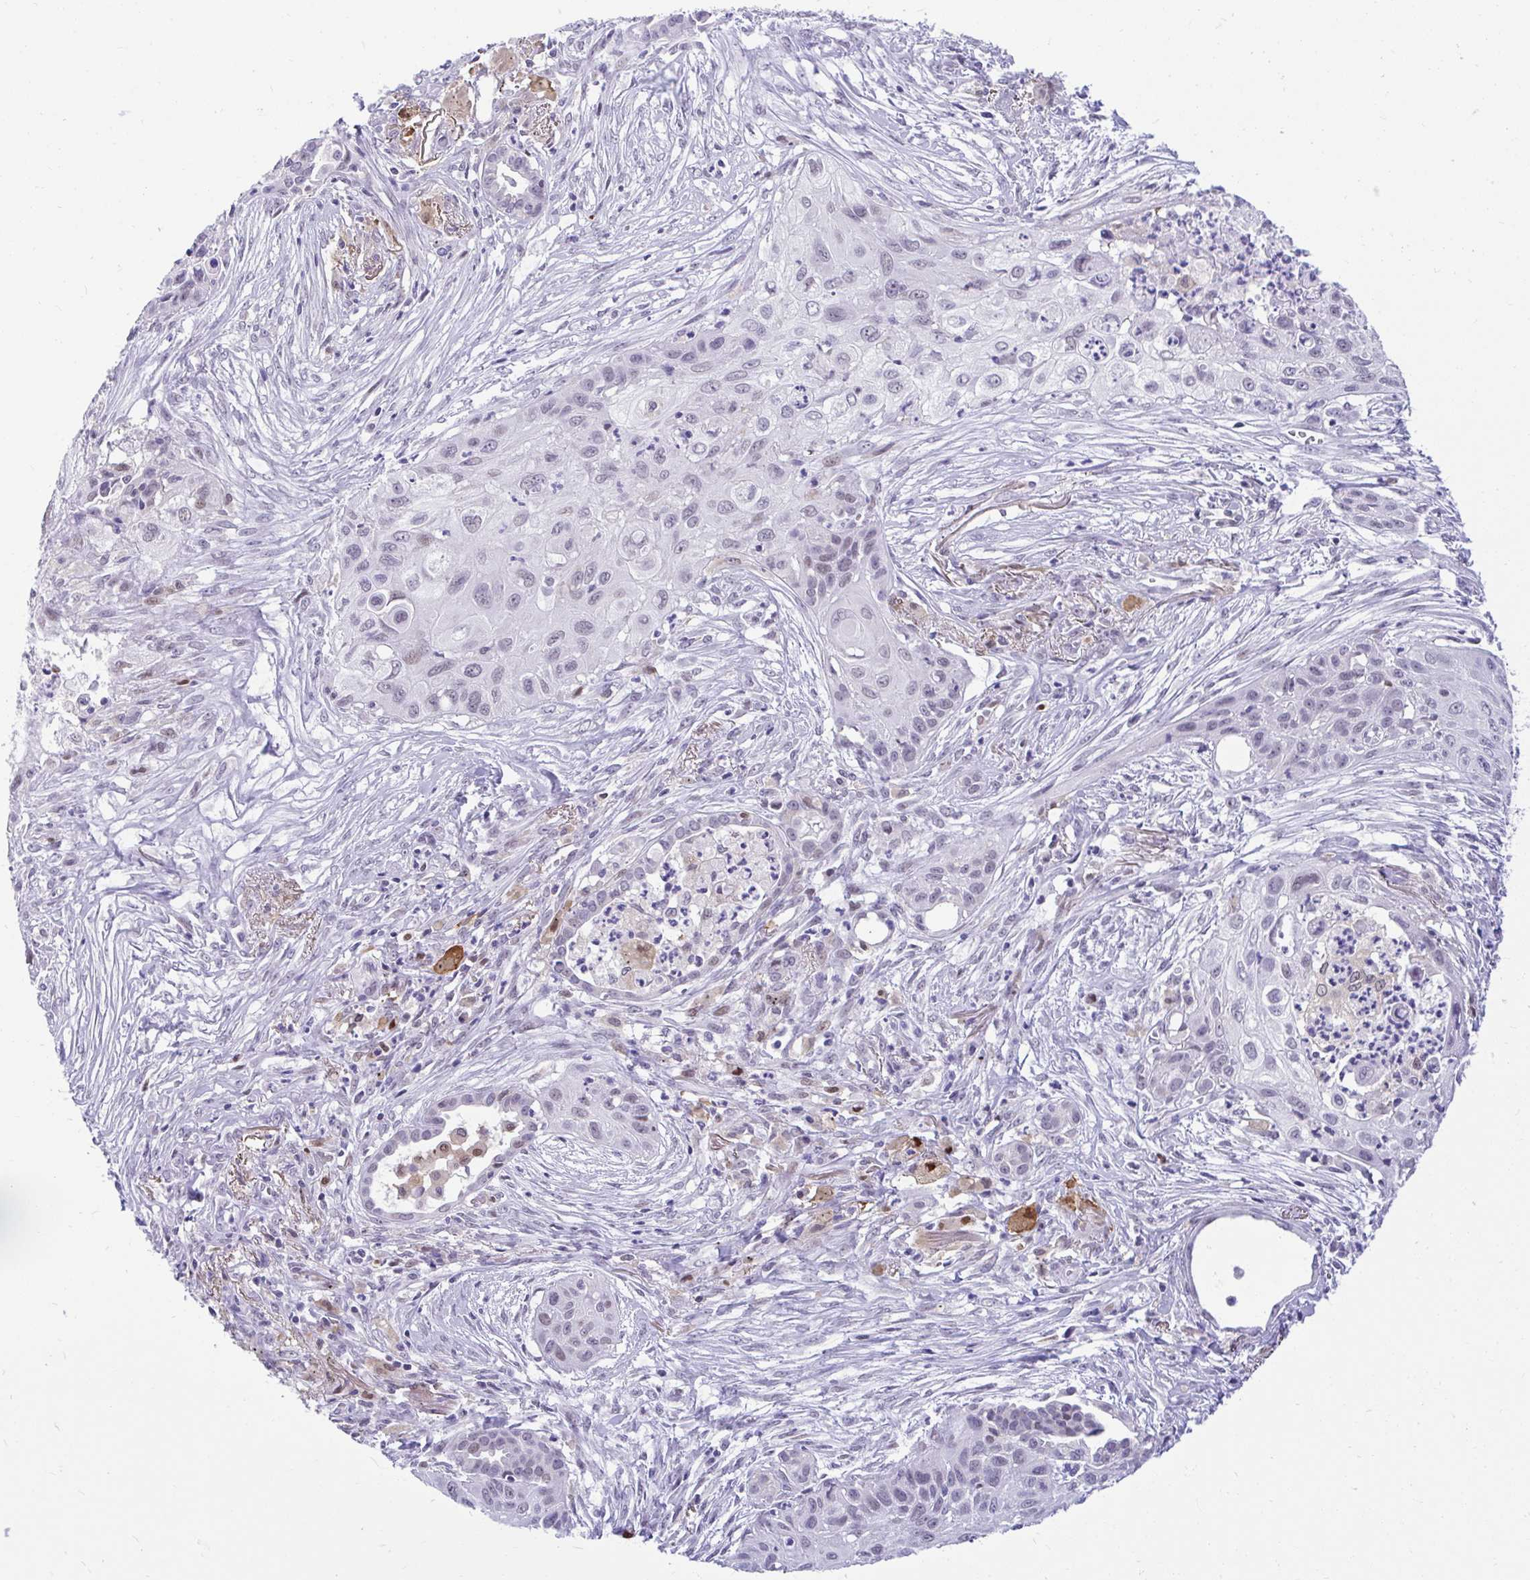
{"staining": {"intensity": "weak", "quantity": "<25%", "location": "nuclear"}, "tissue": "lung cancer", "cell_type": "Tumor cells", "image_type": "cancer", "snomed": [{"axis": "morphology", "description": "Squamous cell carcinoma, NOS"}, {"axis": "topography", "description": "Lung"}], "caption": "This is an immunohistochemistry image of human lung cancer. There is no positivity in tumor cells.", "gene": "GLB1L2", "patient": {"sex": "male", "age": 71}}